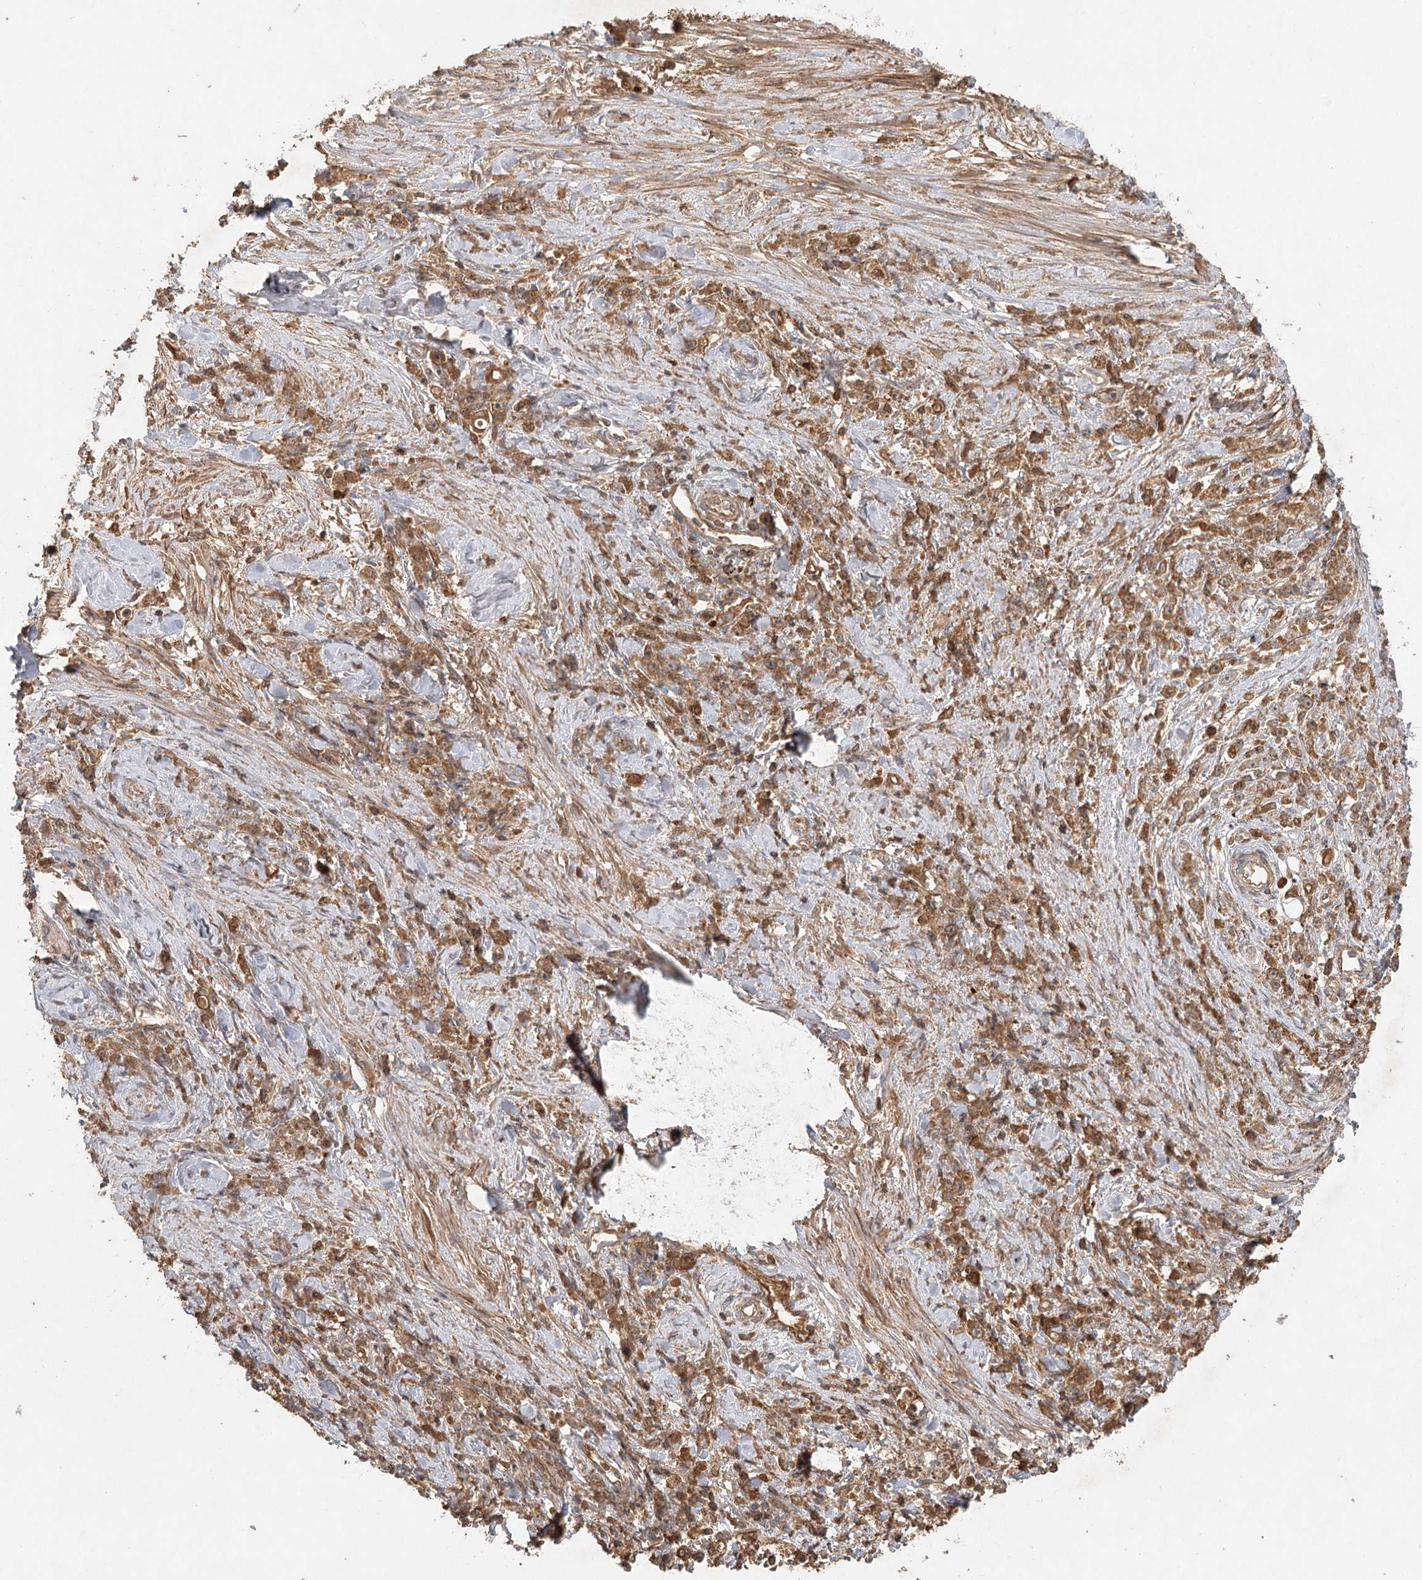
{"staining": {"intensity": "moderate", "quantity": ">75%", "location": "cytoplasmic/membranous"}, "tissue": "stomach cancer", "cell_type": "Tumor cells", "image_type": "cancer", "snomed": [{"axis": "morphology", "description": "Adenocarcinoma, NOS"}, {"axis": "topography", "description": "Stomach"}], "caption": "Human stomach cancer (adenocarcinoma) stained for a protein (brown) exhibits moderate cytoplasmic/membranous positive expression in approximately >75% of tumor cells.", "gene": "ARL13A", "patient": {"sex": "female", "age": 59}}